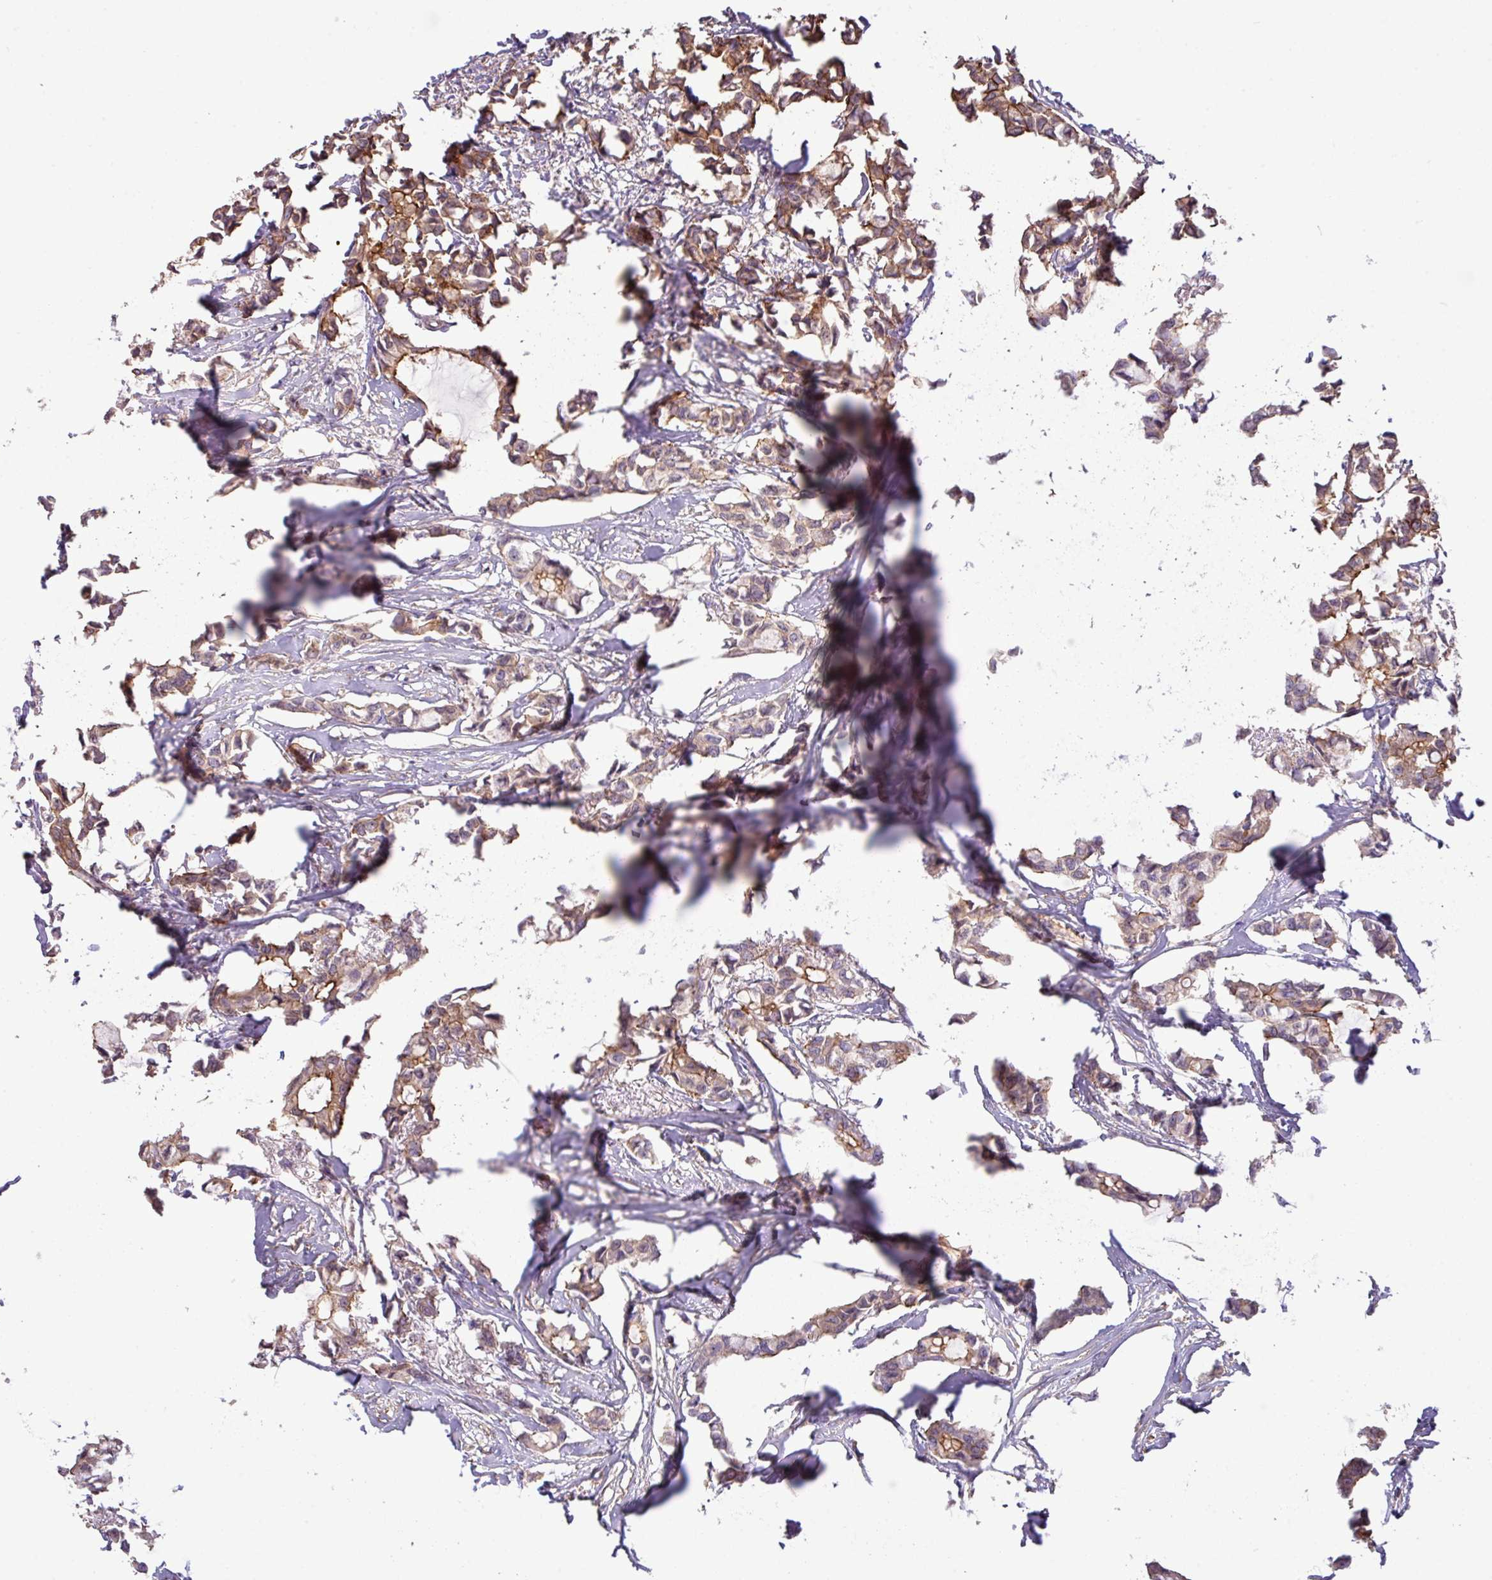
{"staining": {"intensity": "moderate", "quantity": ">75%", "location": "cytoplasmic/membranous"}, "tissue": "breast cancer", "cell_type": "Tumor cells", "image_type": "cancer", "snomed": [{"axis": "morphology", "description": "Duct carcinoma"}, {"axis": "topography", "description": "Breast"}], "caption": "The photomicrograph demonstrates immunohistochemical staining of breast cancer (intraductal carcinoma). There is moderate cytoplasmic/membranous positivity is seen in about >75% of tumor cells.", "gene": "LRRC53", "patient": {"sex": "female", "age": 73}}